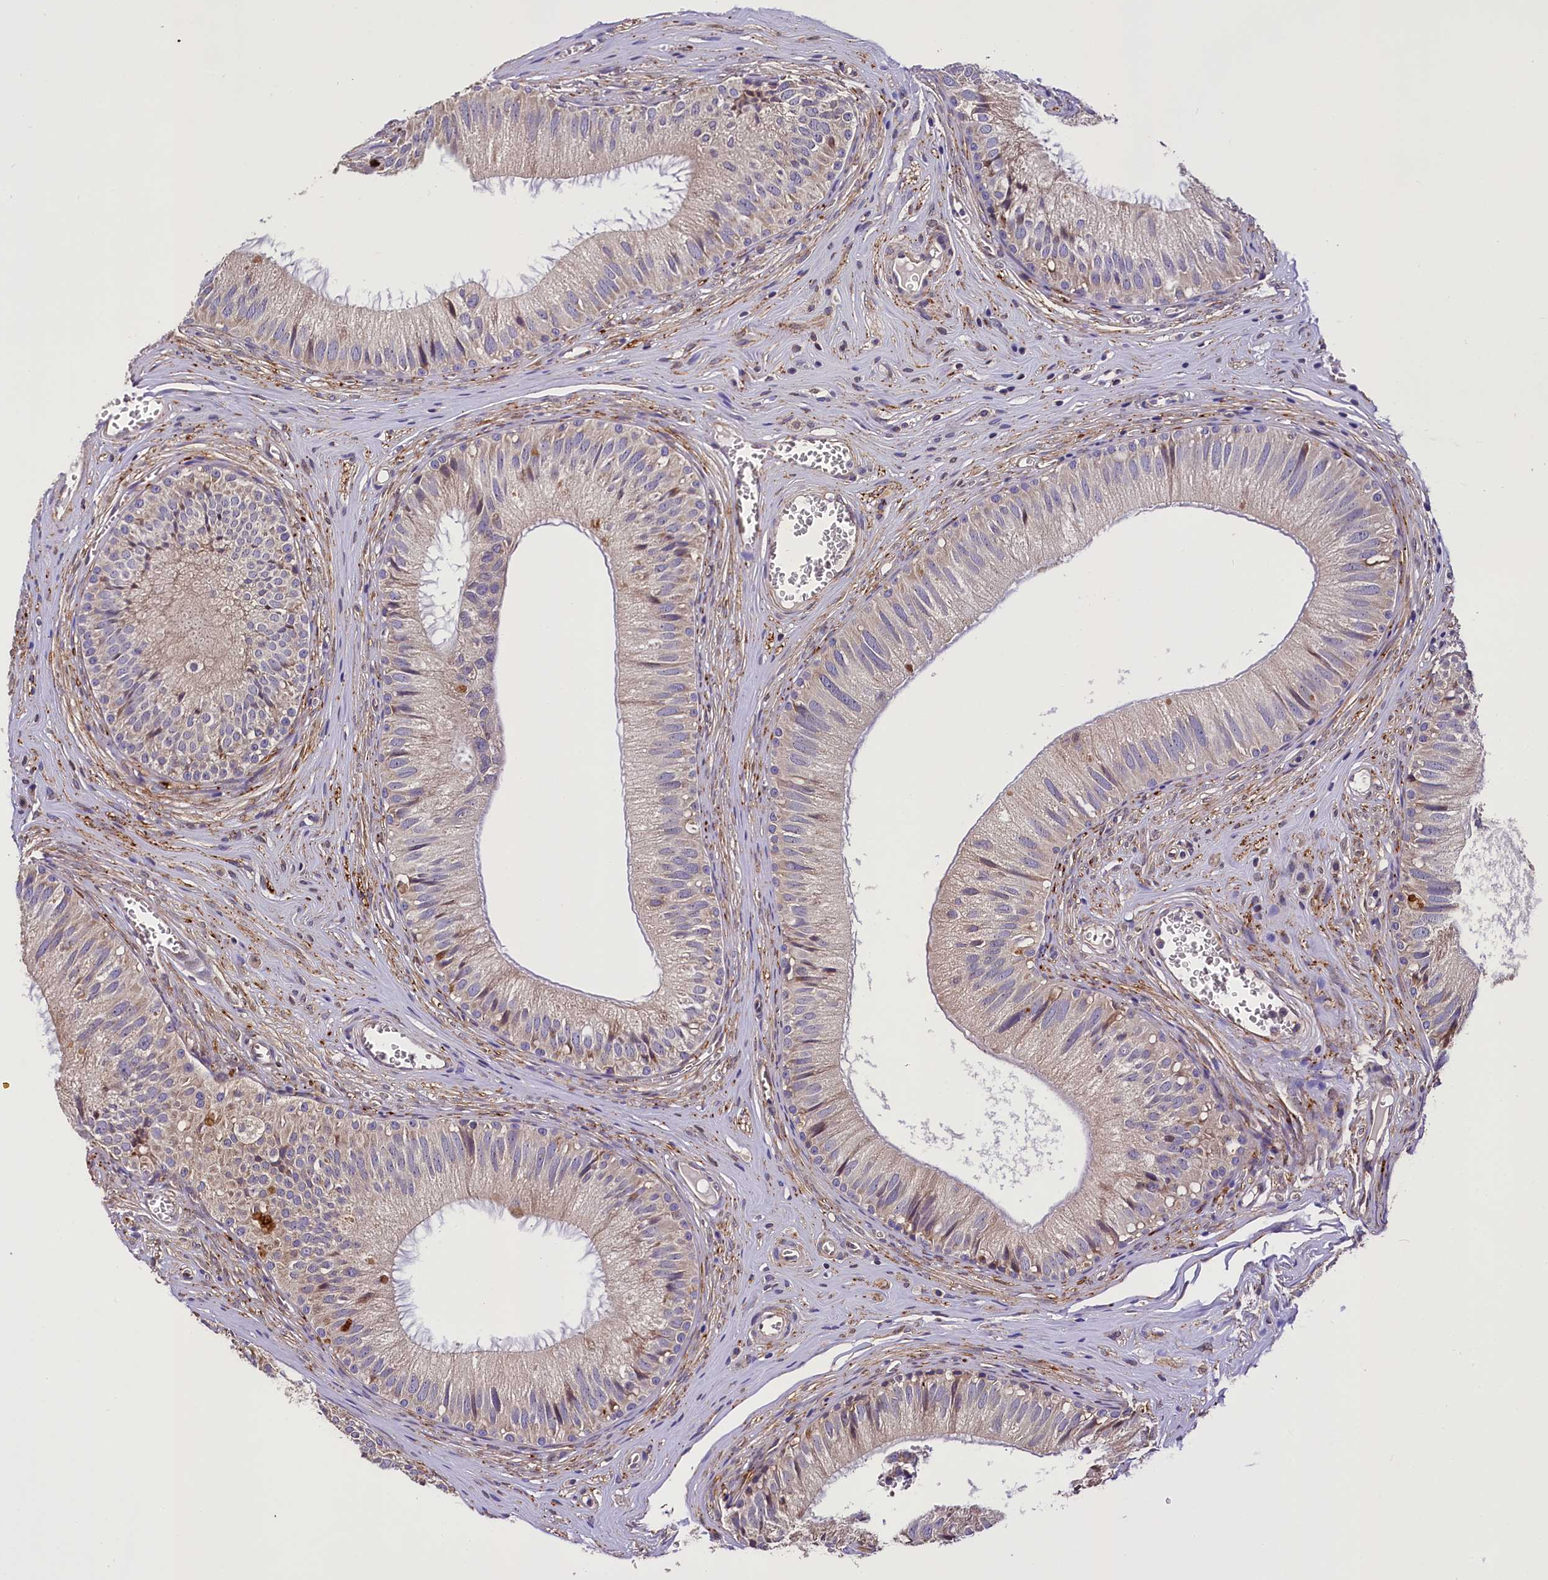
{"staining": {"intensity": "moderate", "quantity": "25%-75%", "location": "cytoplasmic/membranous"}, "tissue": "epididymis", "cell_type": "Glandular cells", "image_type": "normal", "snomed": [{"axis": "morphology", "description": "Normal tissue, NOS"}, {"axis": "topography", "description": "Epididymis"}], "caption": "A high-resolution photomicrograph shows immunohistochemistry staining of normal epididymis, which demonstrates moderate cytoplasmic/membranous expression in about 25%-75% of glandular cells.", "gene": "SUPV3L1", "patient": {"sex": "male", "age": 36}}